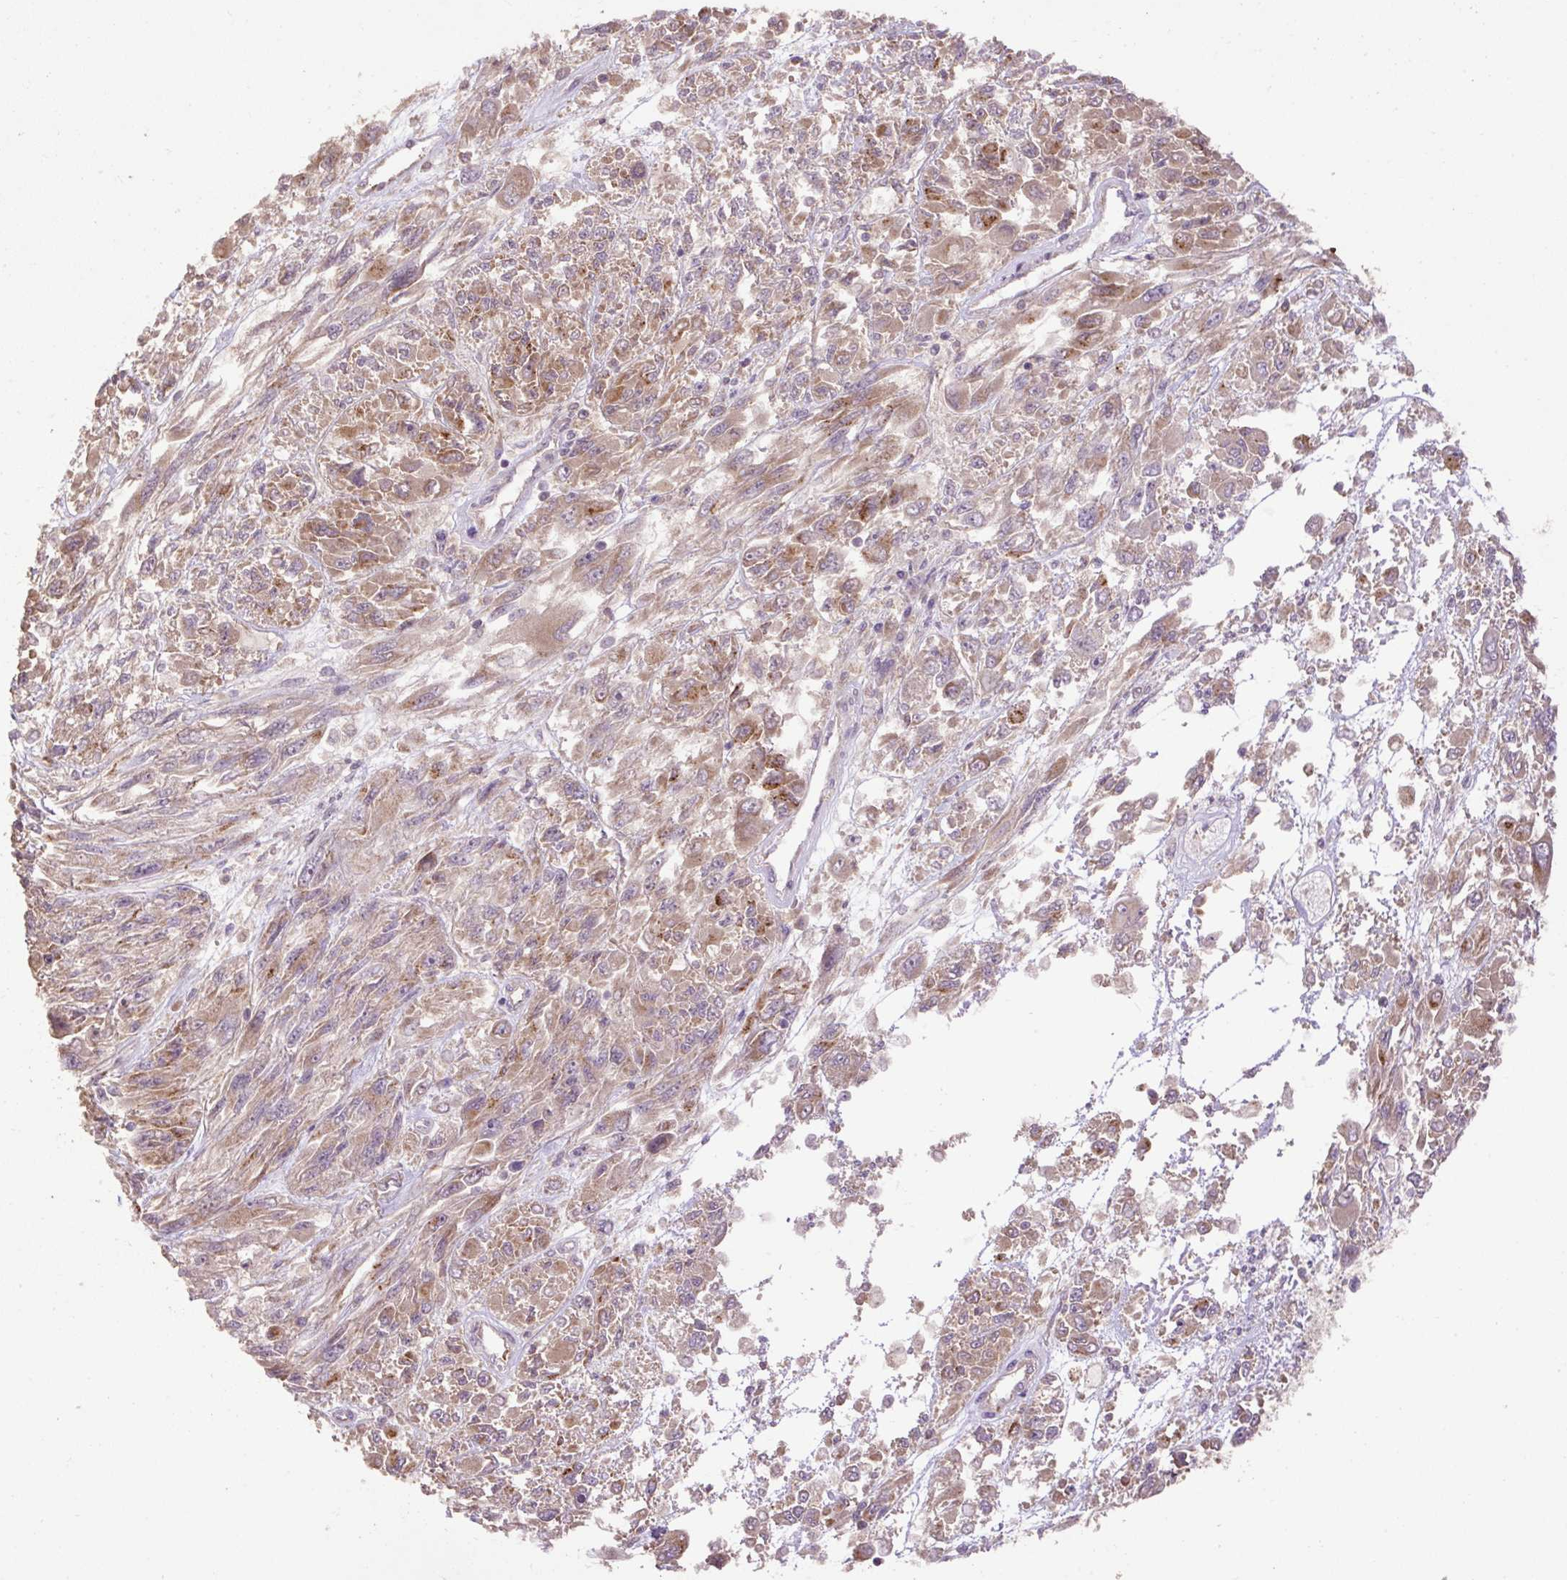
{"staining": {"intensity": "moderate", "quantity": ">75%", "location": "cytoplasmic/membranous"}, "tissue": "melanoma", "cell_type": "Tumor cells", "image_type": "cancer", "snomed": [{"axis": "morphology", "description": "Malignant melanoma, NOS"}, {"axis": "topography", "description": "Skin"}], "caption": "A brown stain highlights moderate cytoplasmic/membranous staining of a protein in melanoma tumor cells.", "gene": "ABR", "patient": {"sex": "female", "age": 91}}